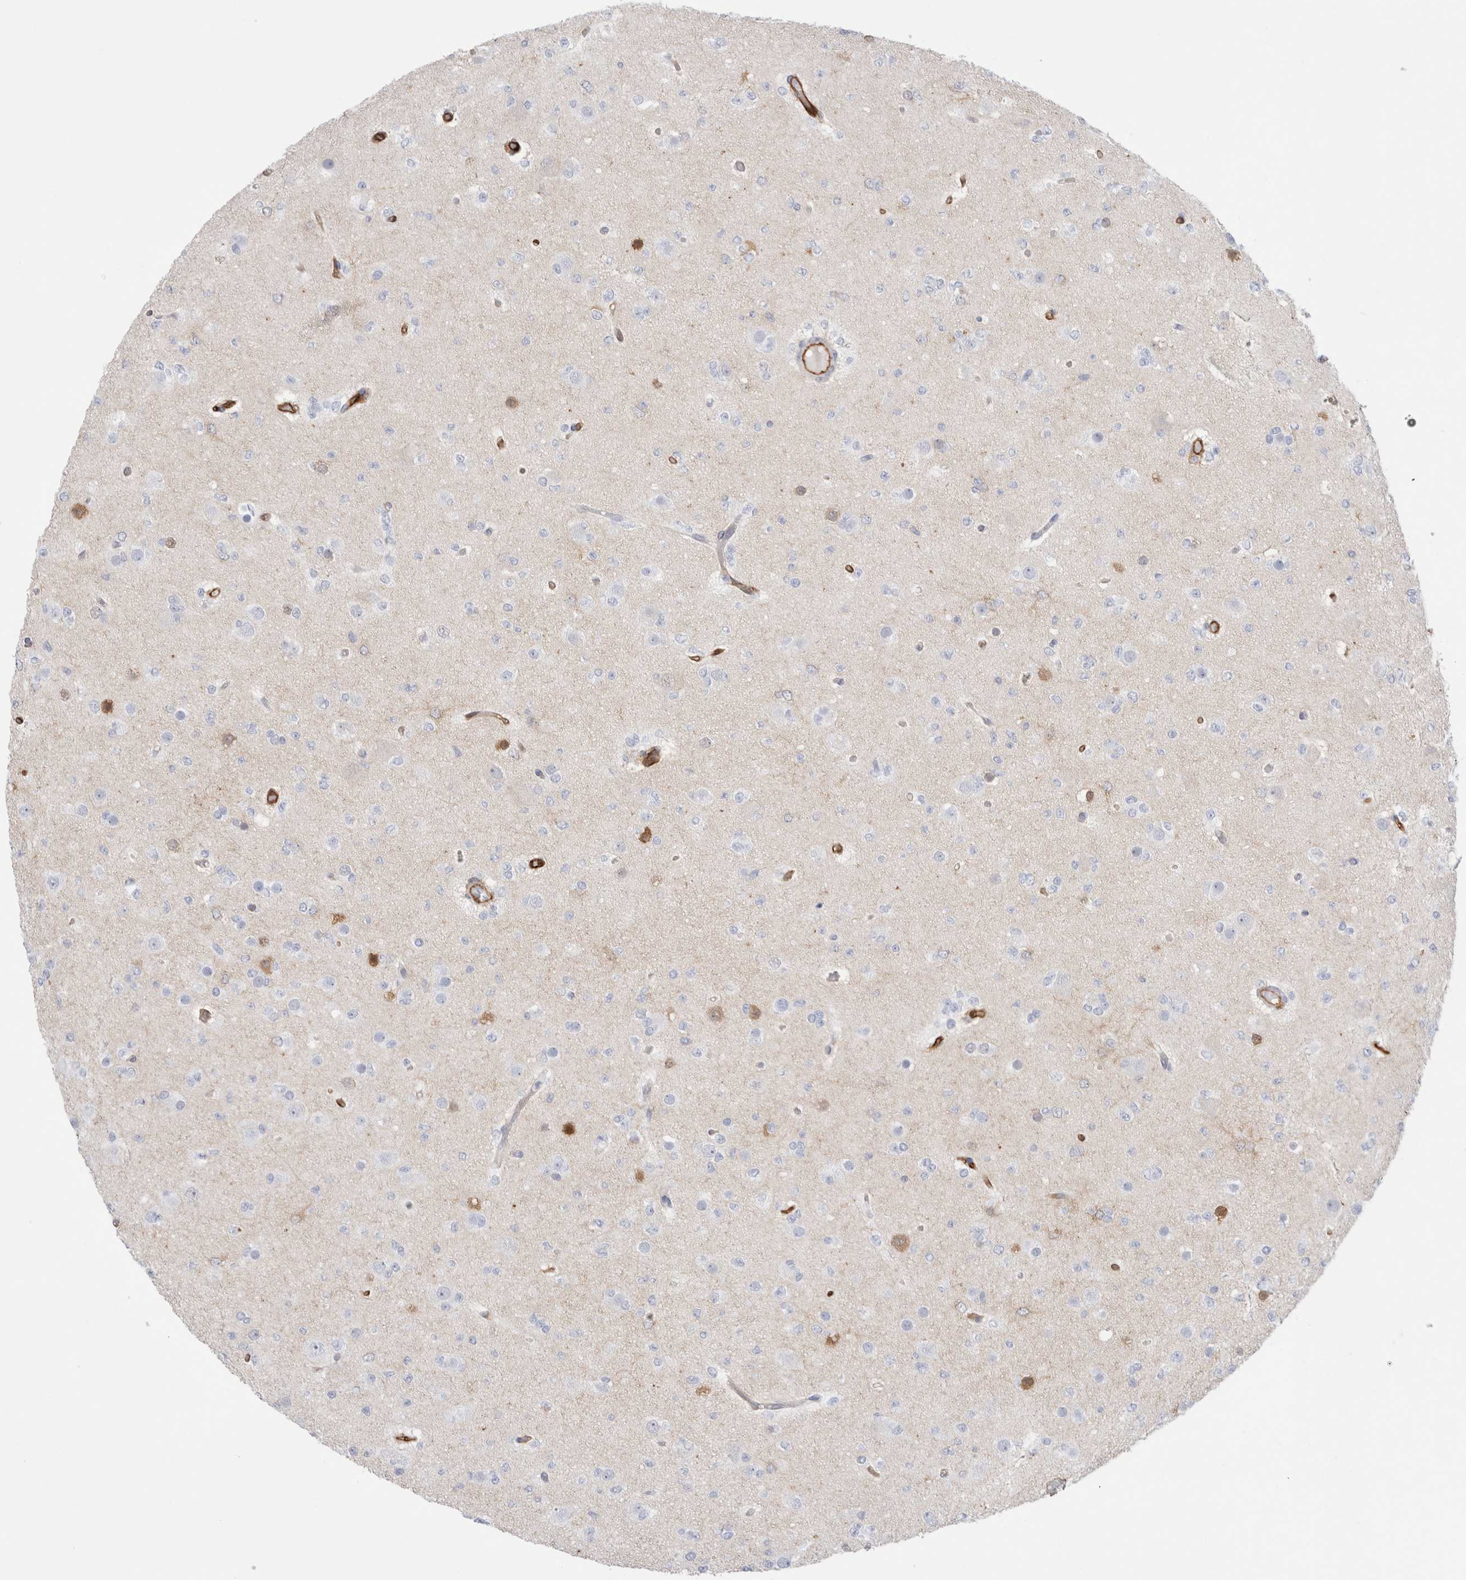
{"staining": {"intensity": "negative", "quantity": "none", "location": "none"}, "tissue": "glioma", "cell_type": "Tumor cells", "image_type": "cancer", "snomed": [{"axis": "morphology", "description": "Glioma, malignant, Low grade"}, {"axis": "topography", "description": "Brain"}], "caption": "This photomicrograph is of low-grade glioma (malignant) stained with IHC to label a protein in brown with the nuclei are counter-stained blue. There is no staining in tumor cells.", "gene": "NAPEPLD", "patient": {"sex": "female", "age": 22}}